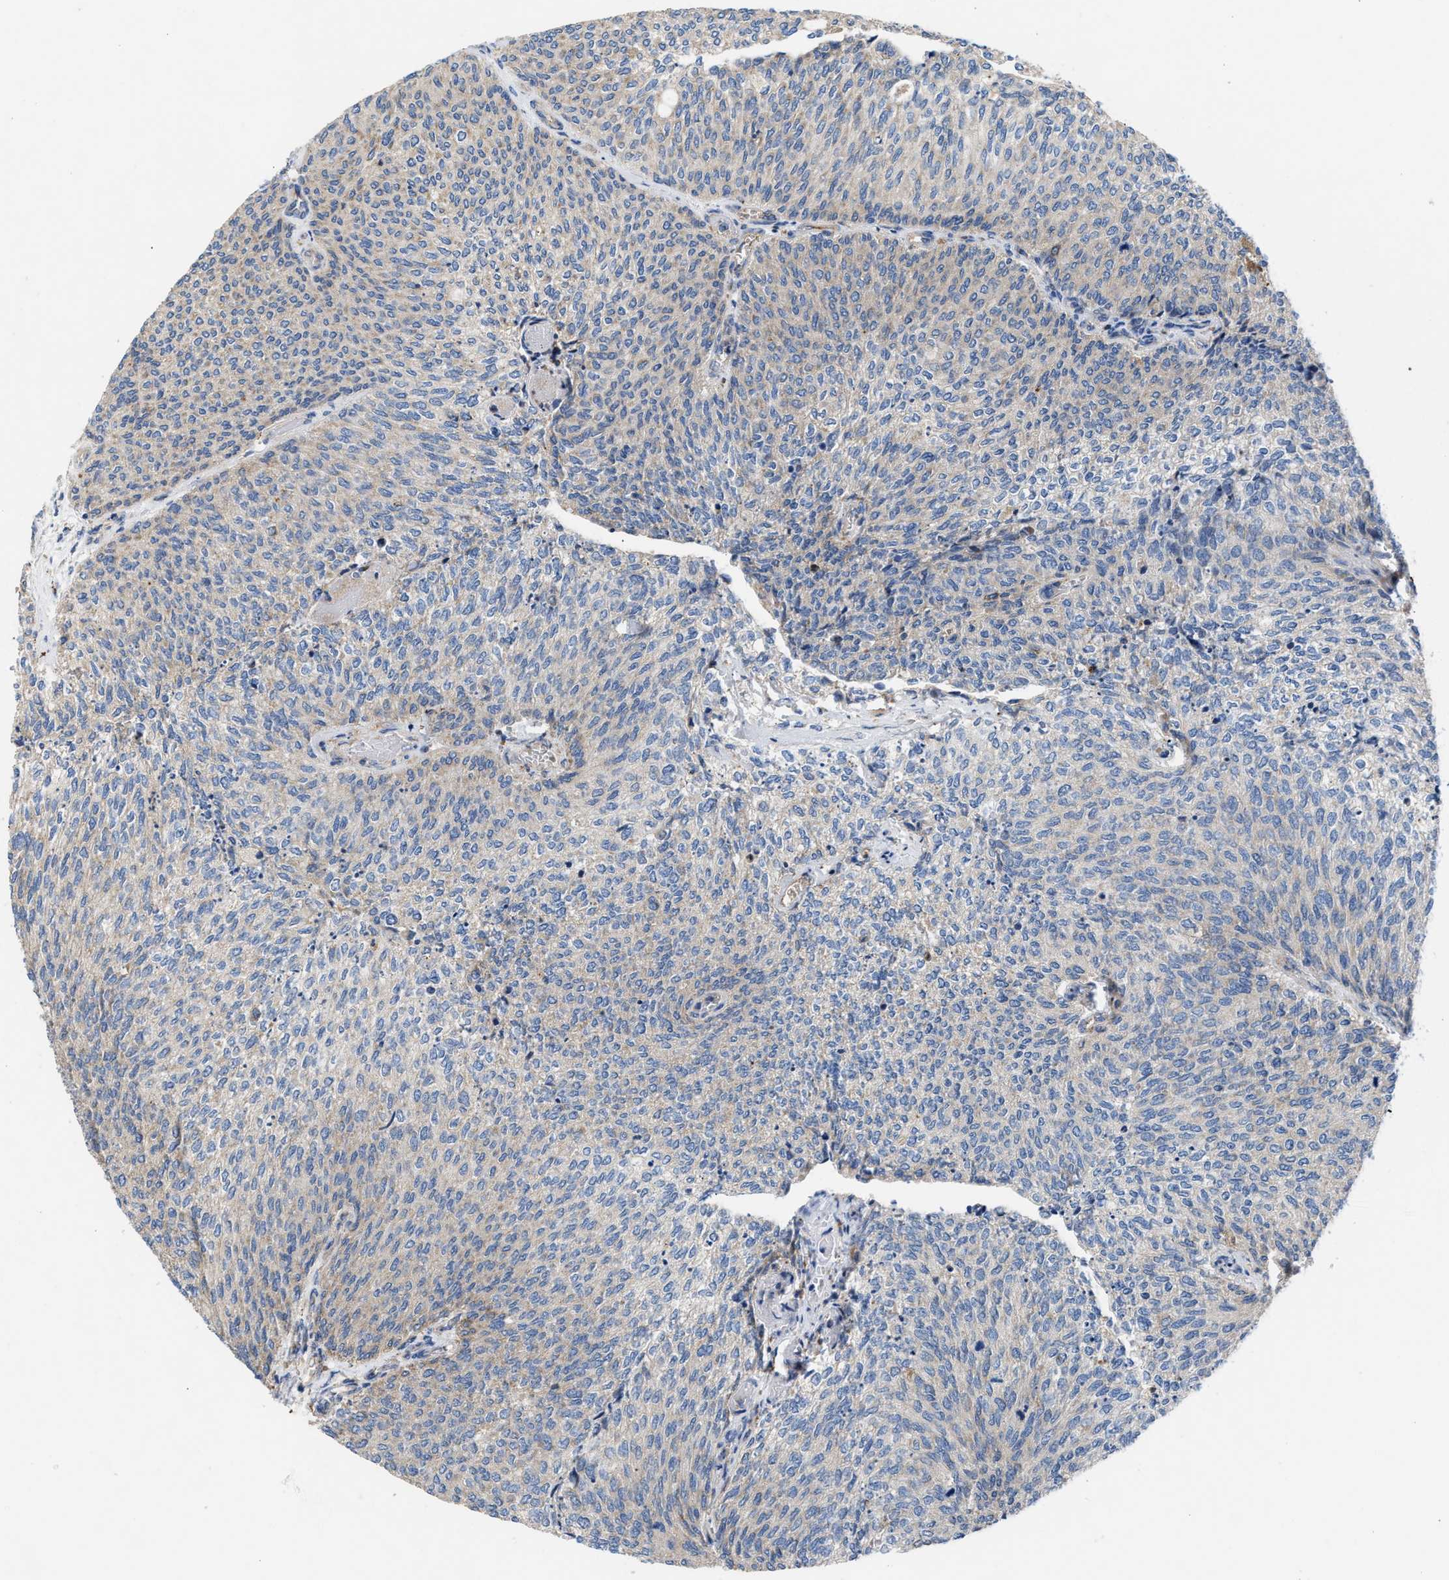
{"staining": {"intensity": "negative", "quantity": "none", "location": "none"}, "tissue": "urothelial cancer", "cell_type": "Tumor cells", "image_type": "cancer", "snomed": [{"axis": "morphology", "description": "Urothelial carcinoma, Low grade"}, {"axis": "topography", "description": "Urinary bladder"}], "caption": "Micrograph shows no protein positivity in tumor cells of urothelial cancer tissue.", "gene": "CCDC171", "patient": {"sex": "female", "age": 79}}